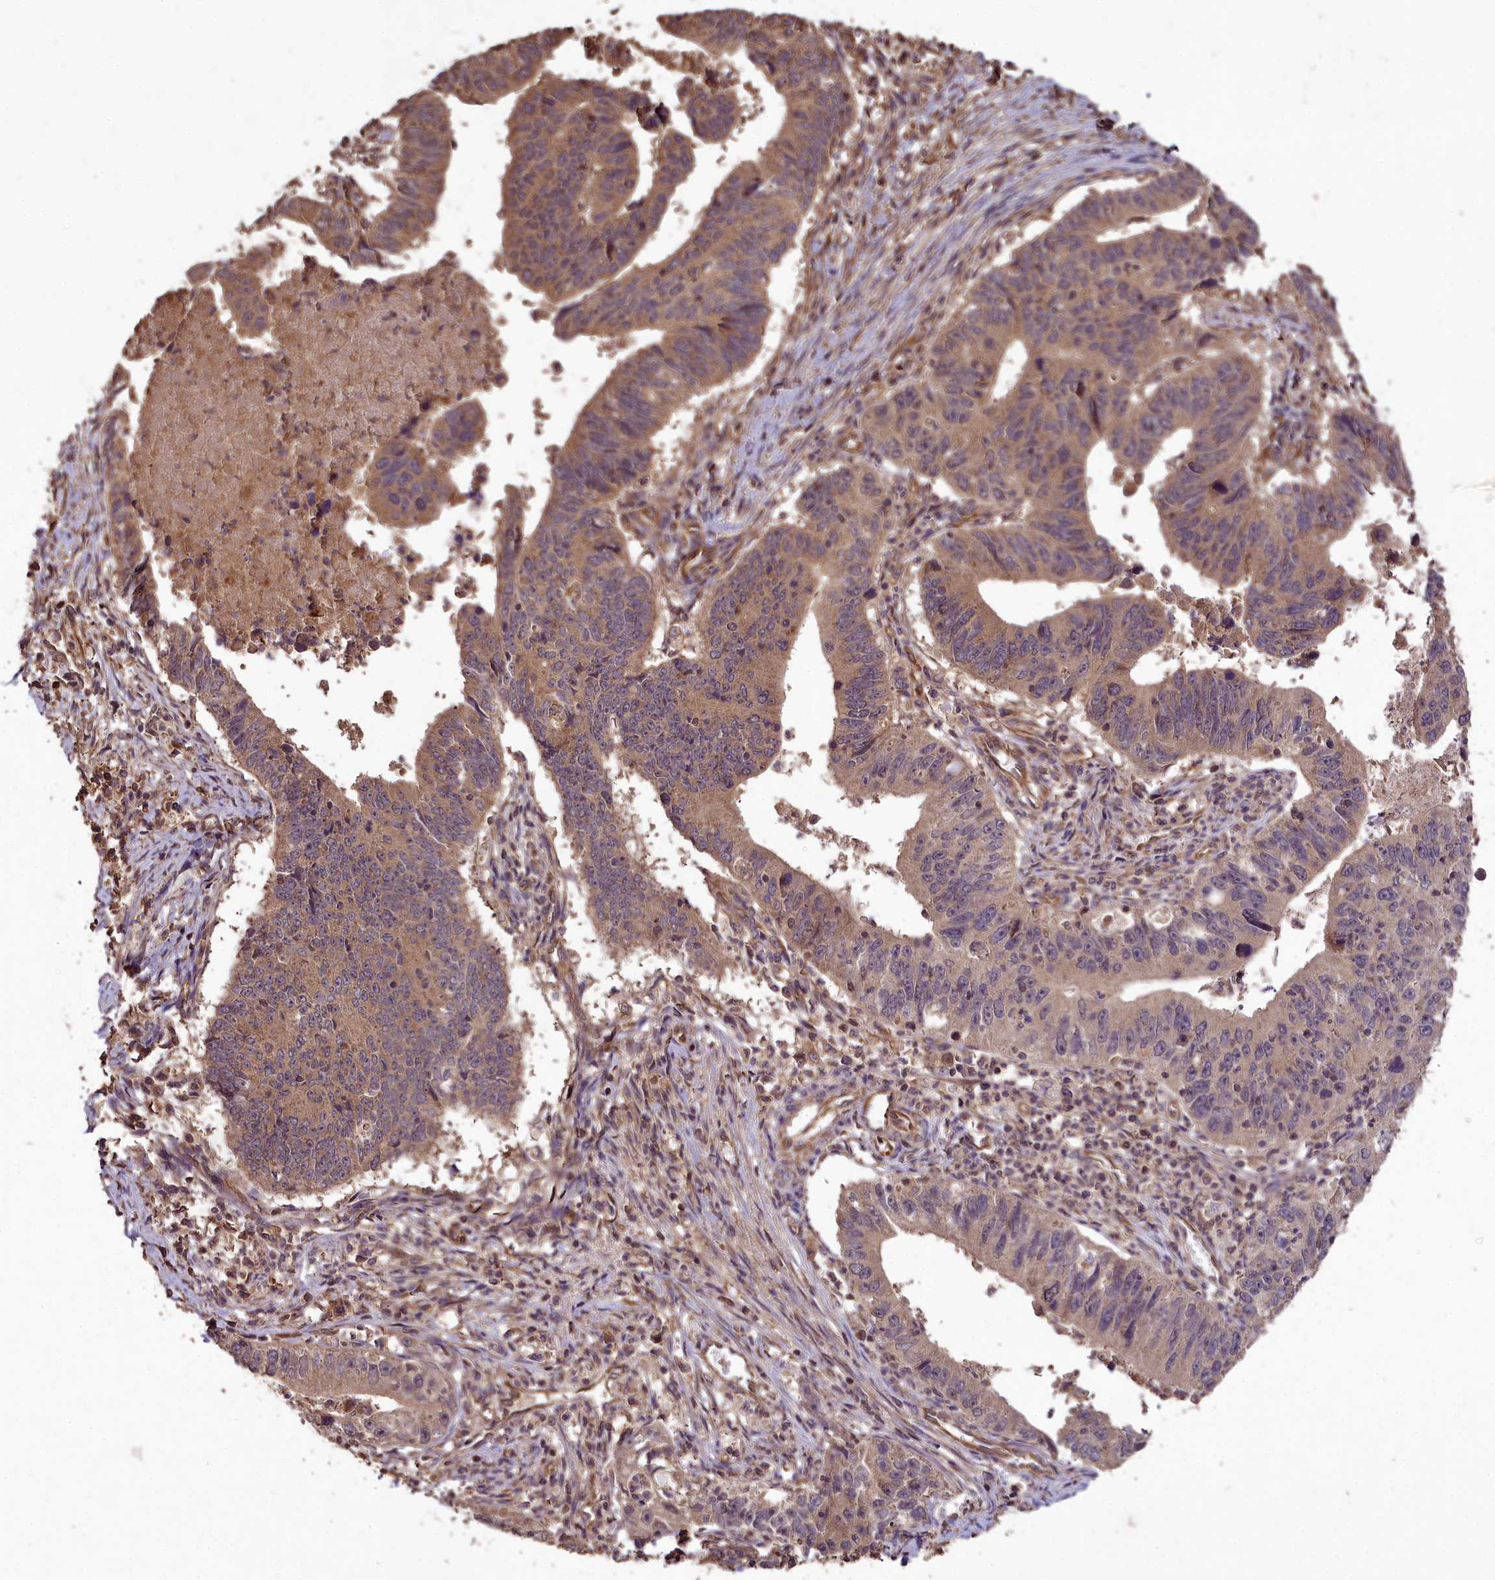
{"staining": {"intensity": "moderate", "quantity": ">75%", "location": "cytoplasmic/membranous"}, "tissue": "stomach cancer", "cell_type": "Tumor cells", "image_type": "cancer", "snomed": [{"axis": "morphology", "description": "Adenocarcinoma, NOS"}, {"axis": "topography", "description": "Stomach"}], "caption": "Stomach adenocarcinoma tissue exhibits moderate cytoplasmic/membranous expression in about >75% of tumor cells", "gene": "TTLL10", "patient": {"sex": "male", "age": 59}}